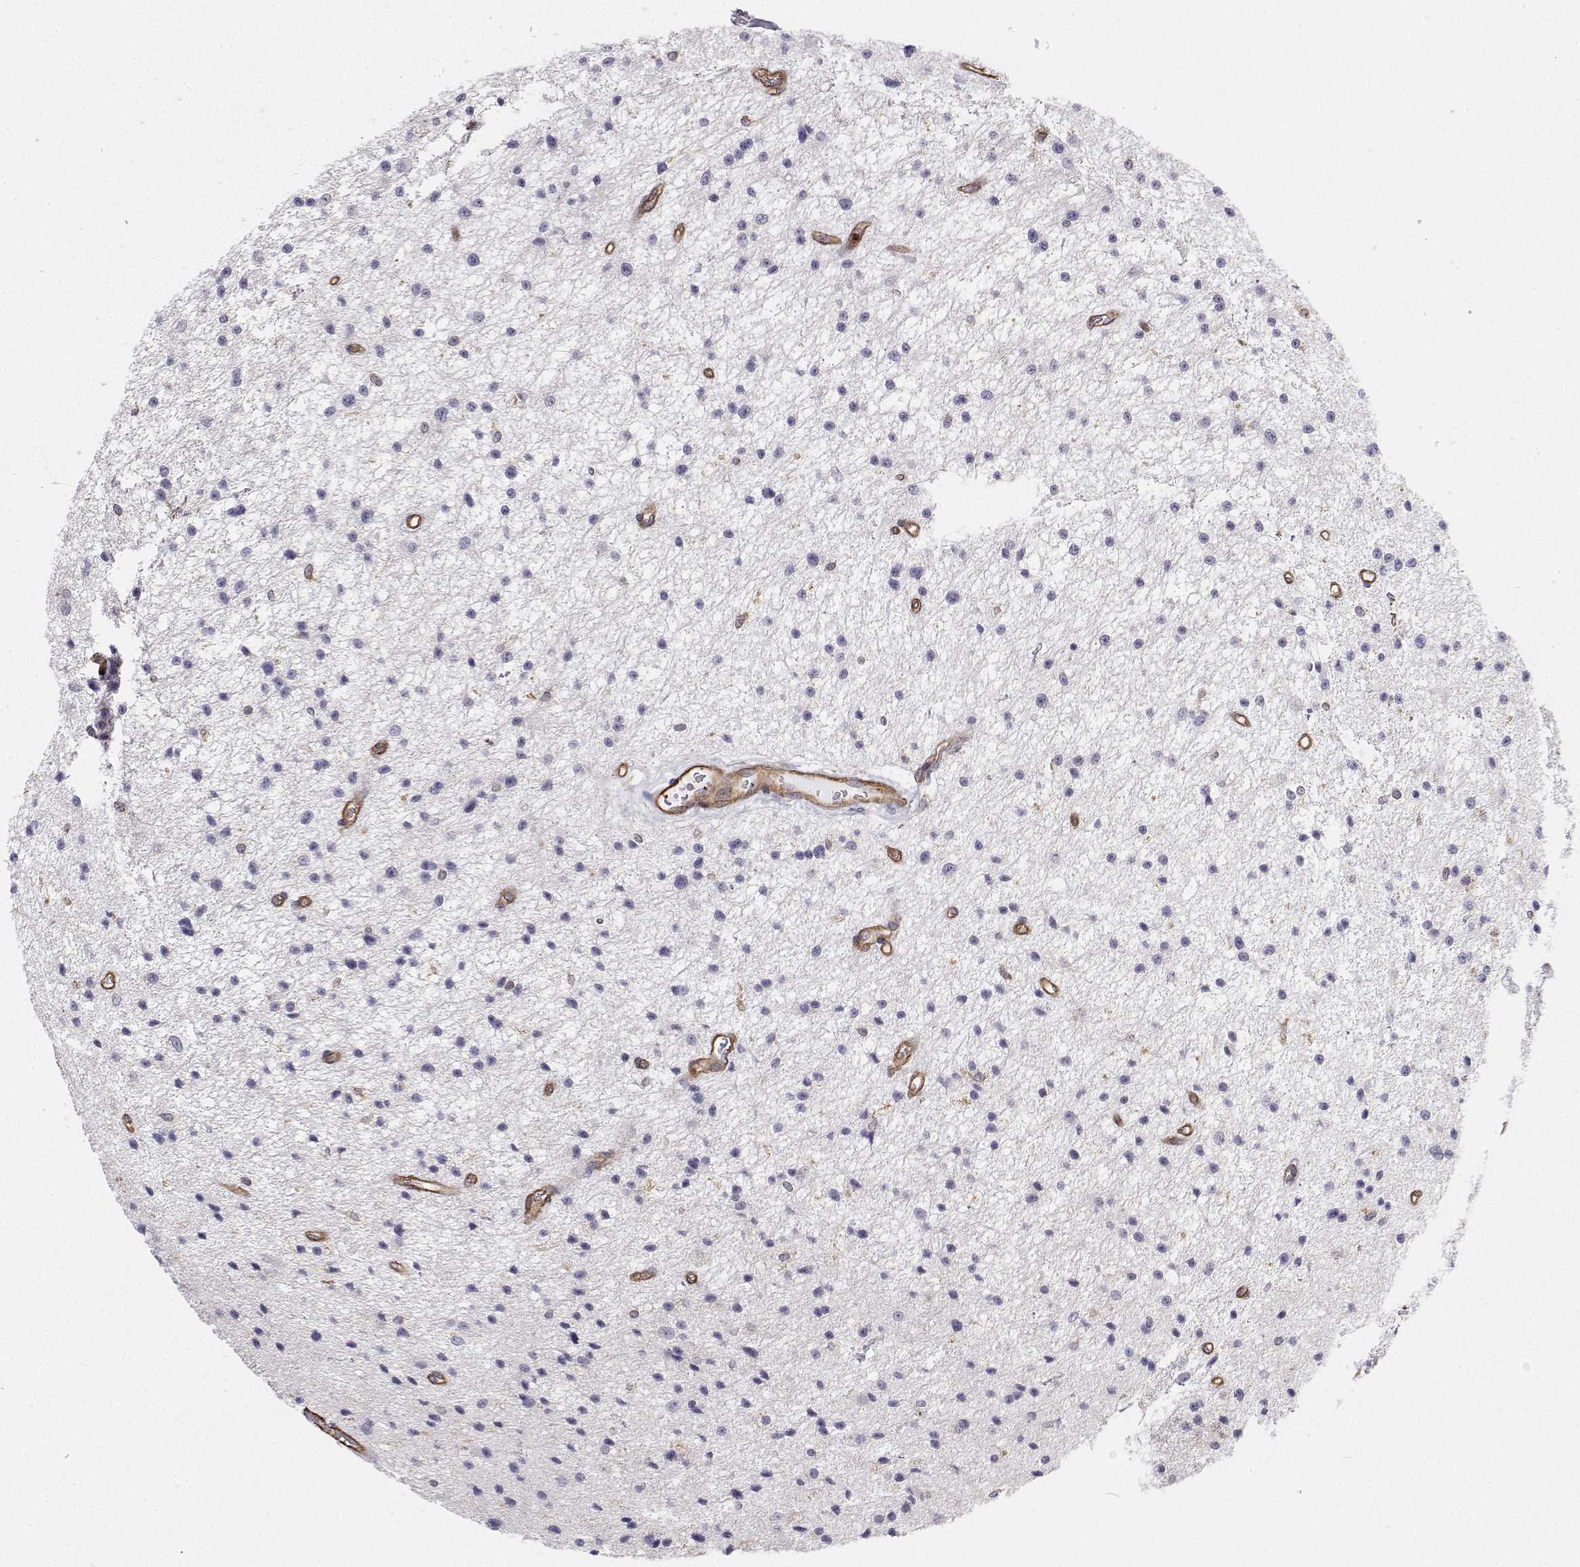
{"staining": {"intensity": "negative", "quantity": "none", "location": "none"}, "tissue": "glioma", "cell_type": "Tumor cells", "image_type": "cancer", "snomed": [{"axis": "morphology", "description": "Glioma, malignant, Low grade"}, {"axis": "topography", "description": "Brain"}], "caption": "This is a histopathology image of immunohistochemistry staining of malignant low-grade glioma, which shows no expression in tumor cells. (DAB IHC with hematoxylin counter stain).", "gene": "MYH9", "patient": {"sex": "male", "age": 43}}